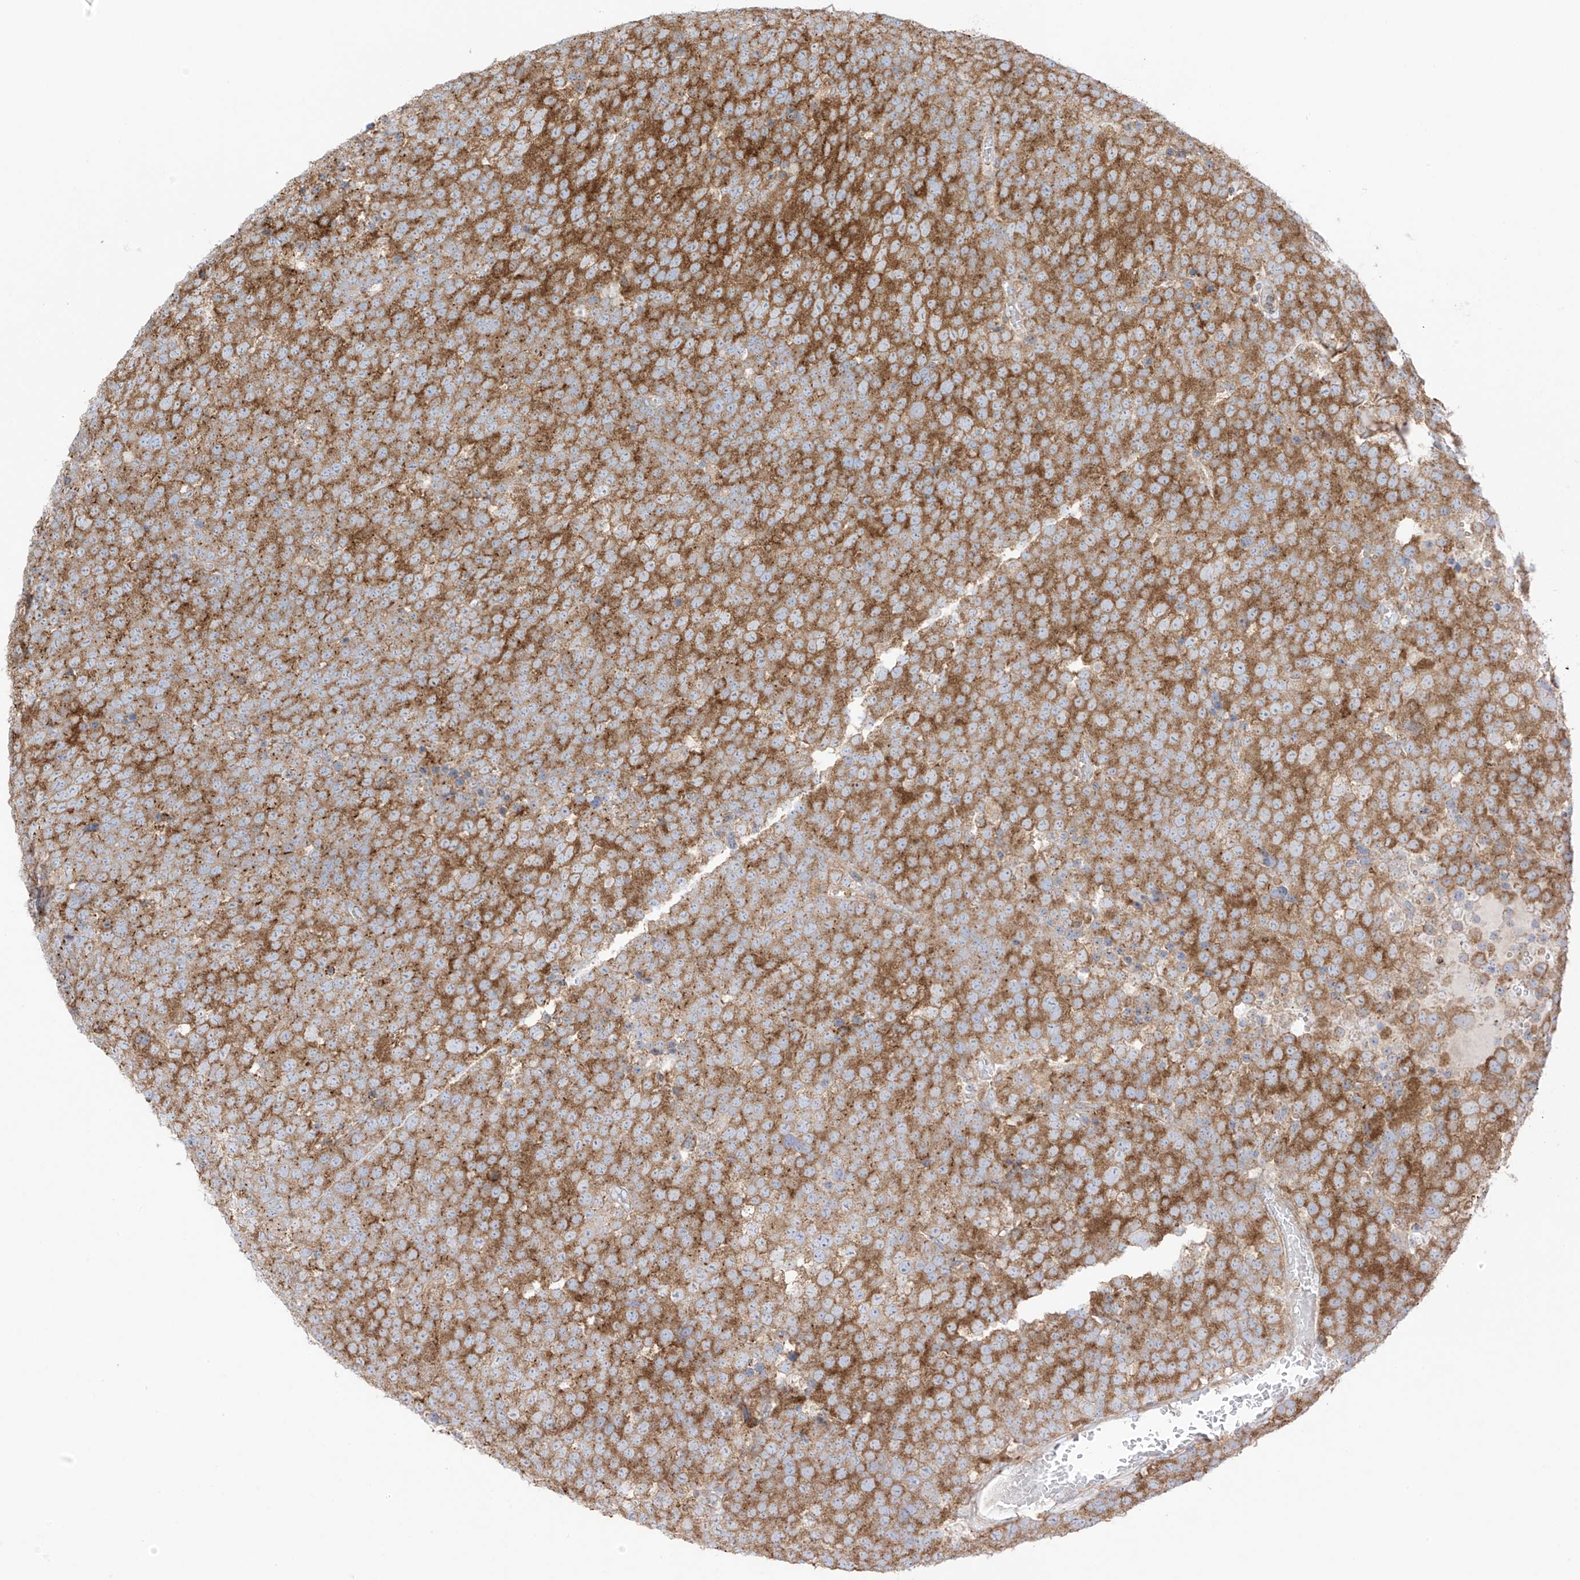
{"staining": {"intensity": "strong", "quantity": ">75%", "location": "cytoplasmic/membranous"}, "tissue": "testis cancer", "cell_type": "Tumor cells", "image_type": "cancer", "snomed": [{"axis": "morphology", "description": "Seminoma, NOS"}, {"axis": "topography", "description": "Testis"}], "caption": "Testis cancer stained for a protein (brown) demonstrates strong cytoplasmic/membranous positive positivity in about >75% of tumor cells.", "gene": "XKR3", "patient": {"sex": "male", "age": 71}}